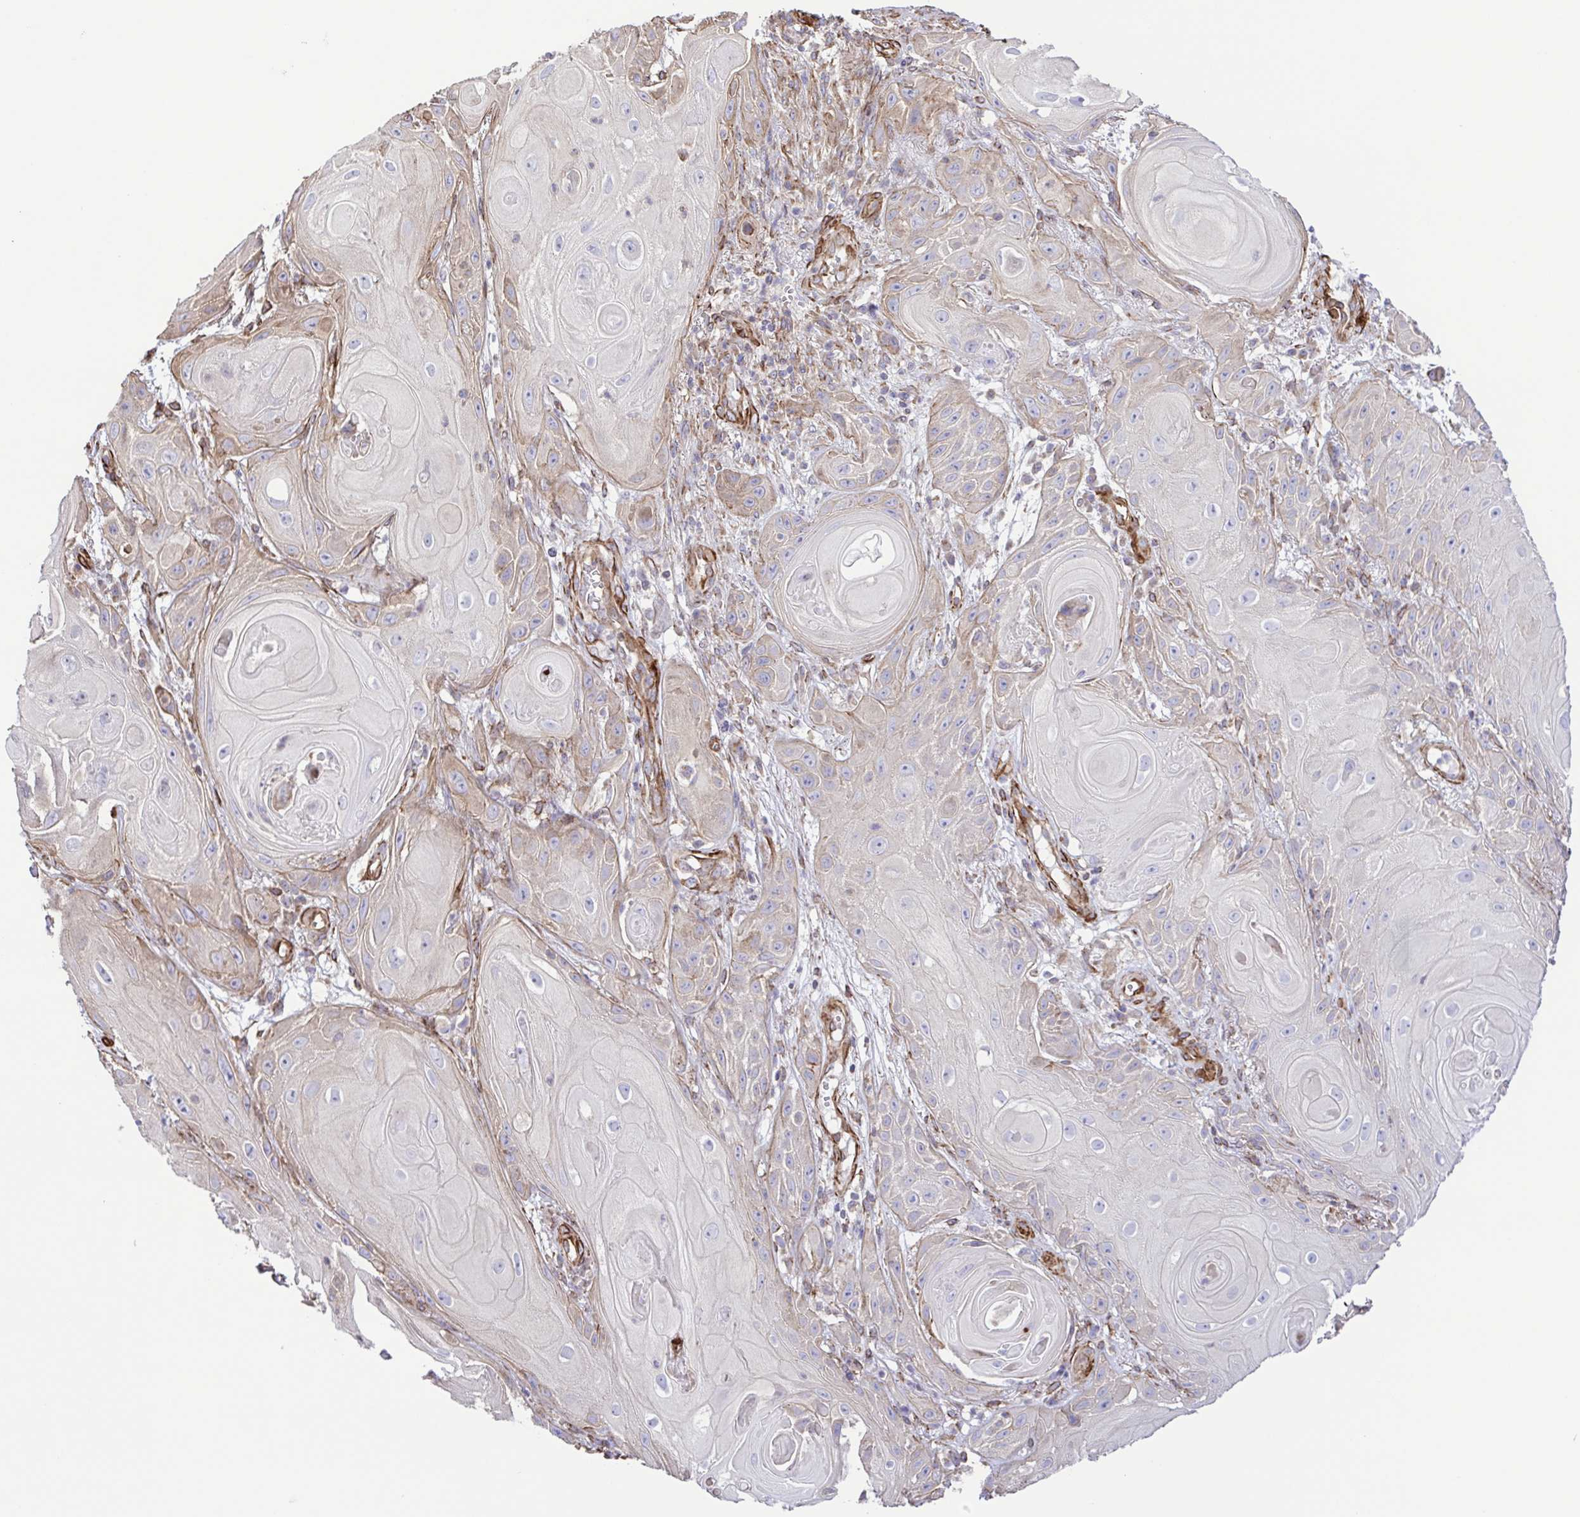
{"staining": {"intensity": "weak", "quantity": "<25%", "location": "cytoplasmic/membranous"}, "tissue": "skin cancer", "cell_type": "Tumor cells", "image_type": "cancer", "snomed": [{"axis": "morphology", "description": "Squamous cell carcinoma, NOS"}, {"axis": "topography", "description": "Skin"}], "caption": "Skin cancer (squamous cell carcinoma) was stained to show a protein in brown. There is no significant expression in tumor cells.", "gene": "FLT1", "patient": {"sex": "male", "age": 62}}